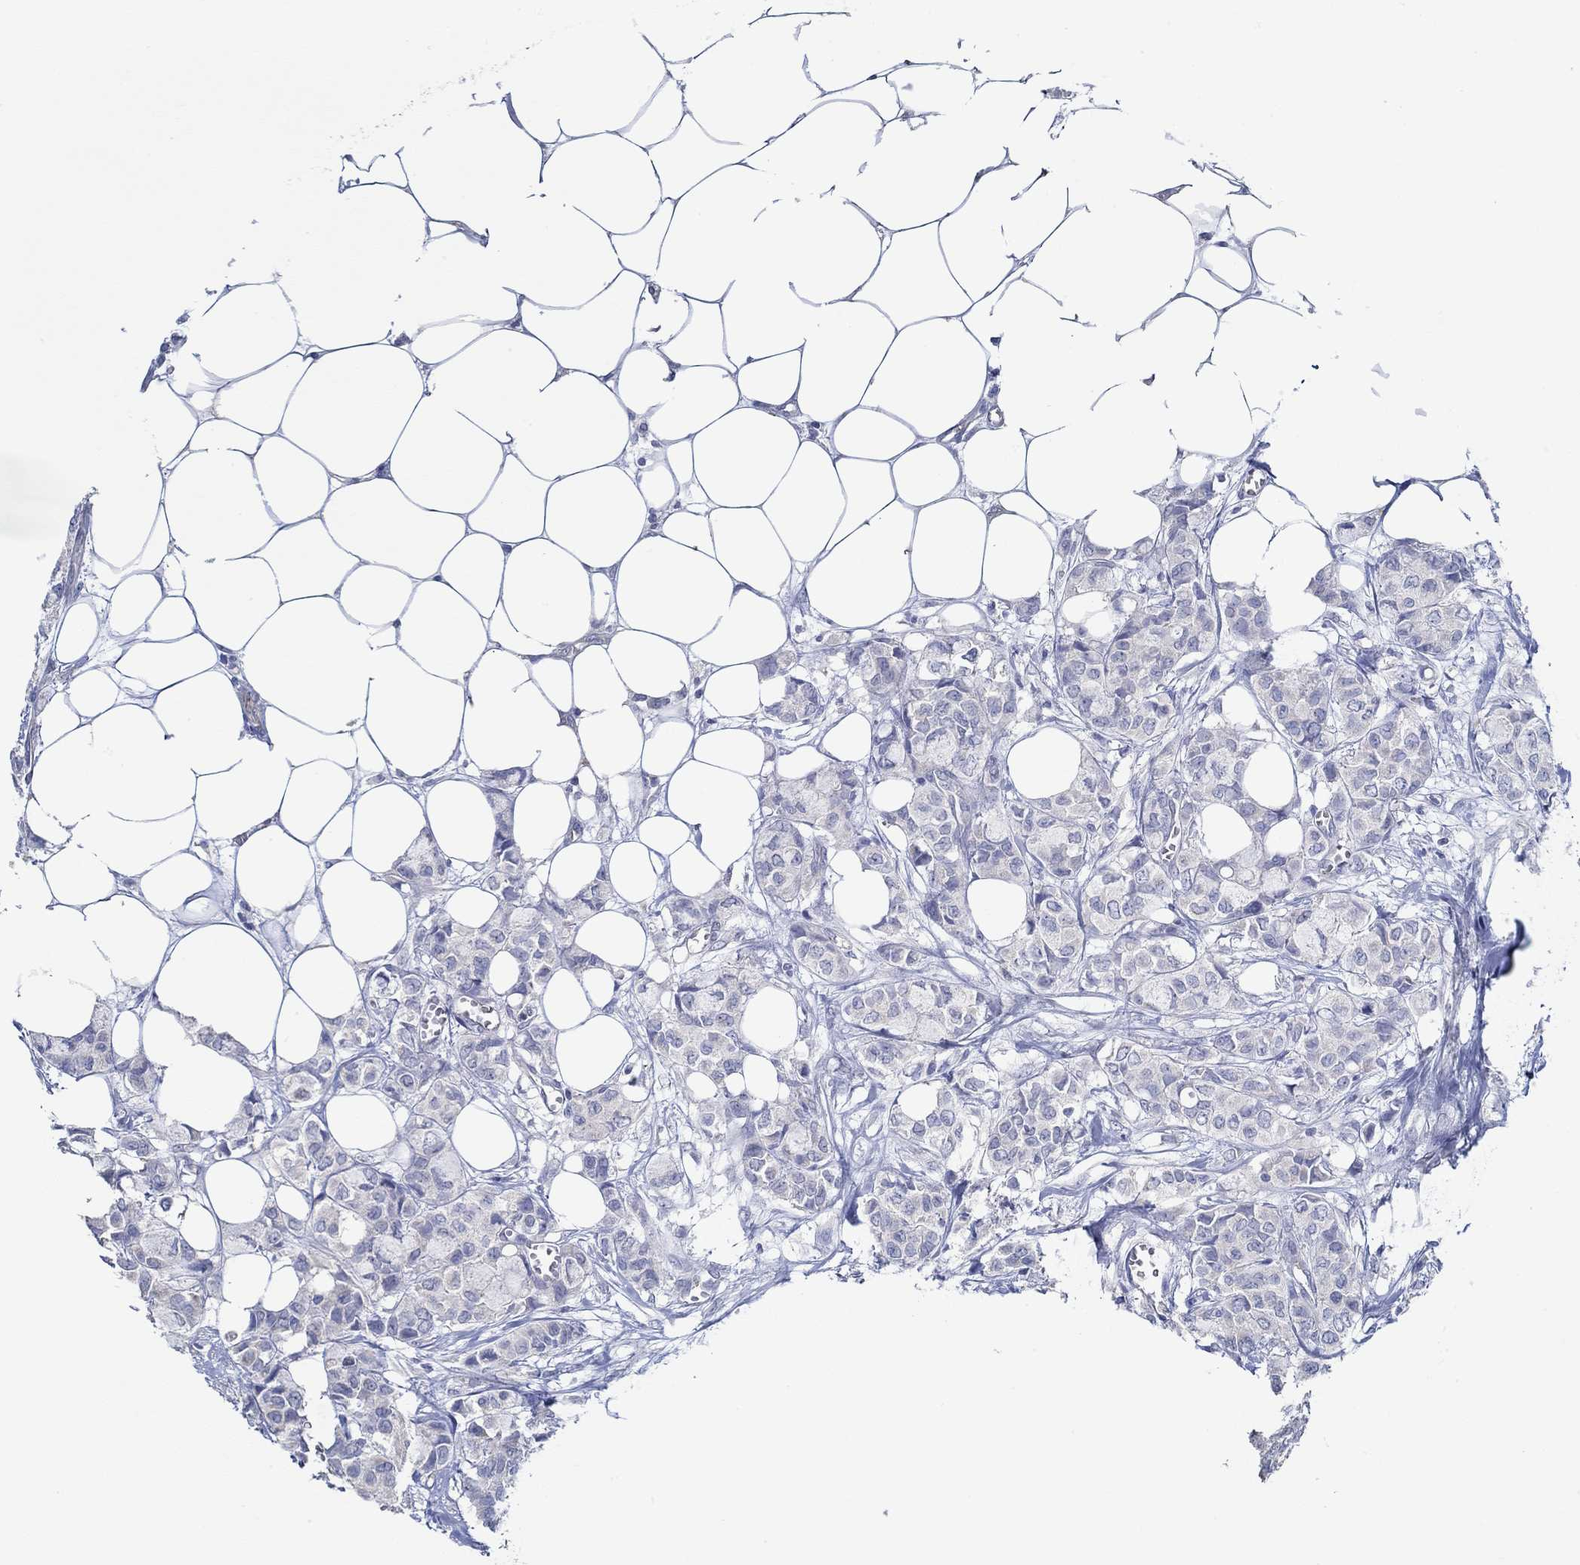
{"staining": {"intensity": "negative", "quantity": "none", "location": "none"}, "tissue": "breast cancer", "cell_type": "Tumor cells", "image_type": "cancer", "snomed": [{"axis": "morphology", "description": "Duct carcinoma"}, {"axis": "topography", "description": "Breast"}], "caption": "Protein analysis of breast cancer displays no significant positivity in tumor cells.", "gene": "GJA5", "patient": {"sex": "female", "age": 85}}